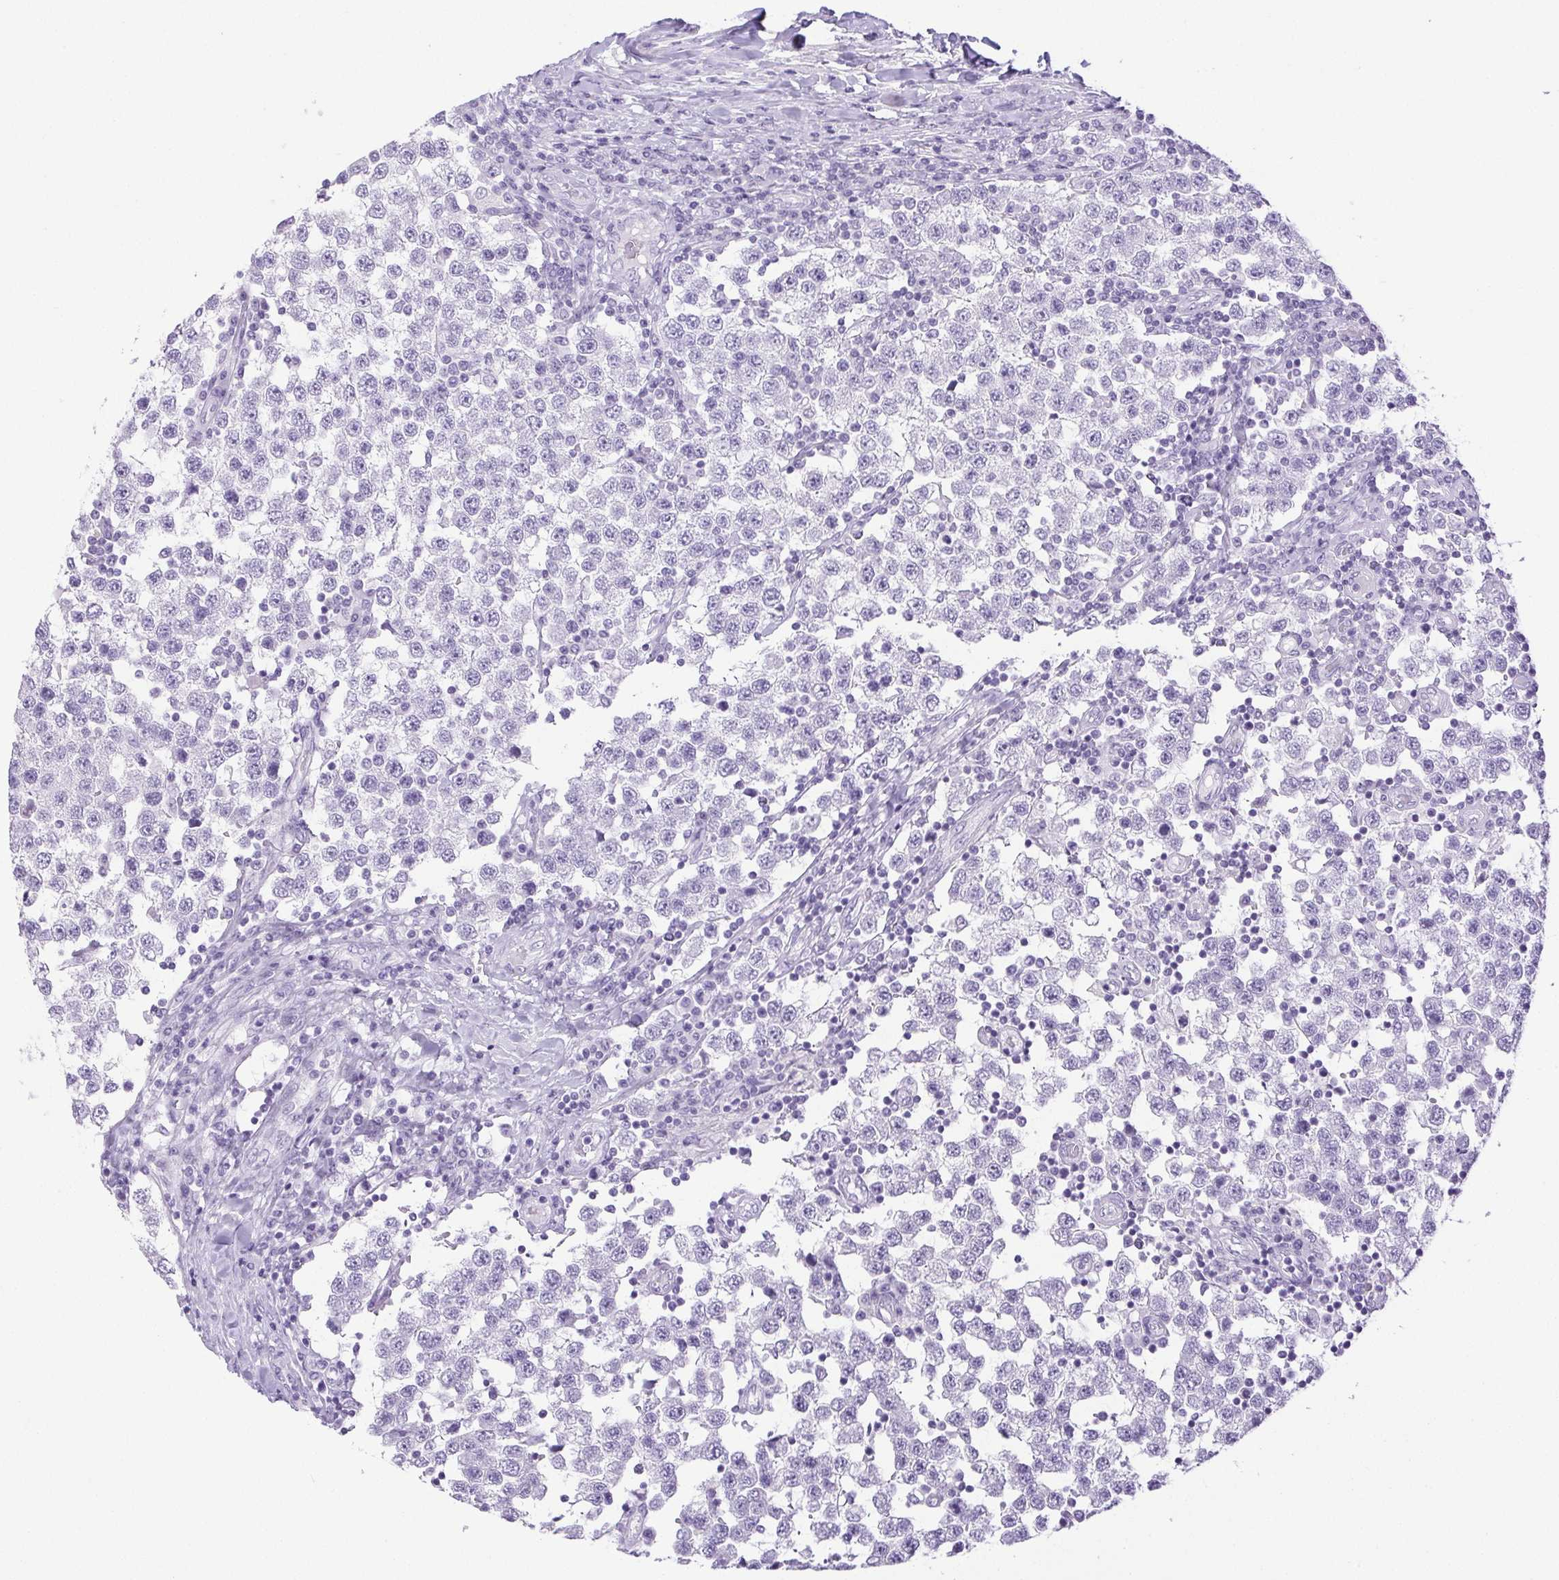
{"staining": {"intensity": "negative", "quantity": "none", "location": "none"}, "tissue": "testis cancer", "cell_type": "Tumor cells", "image_type": "cancer", "snomed": [{"axis": "morphology", "description": "Seminoma, NOS"}, {"axis": "topography", "description": "Testis"}], "caption": "This is an immunohistochemistry histopathology image of human seminoma (testis). There is no expression in tumor cells.", "gene": "HLA-G", "patient": {"sex": "male", "age": 34}}